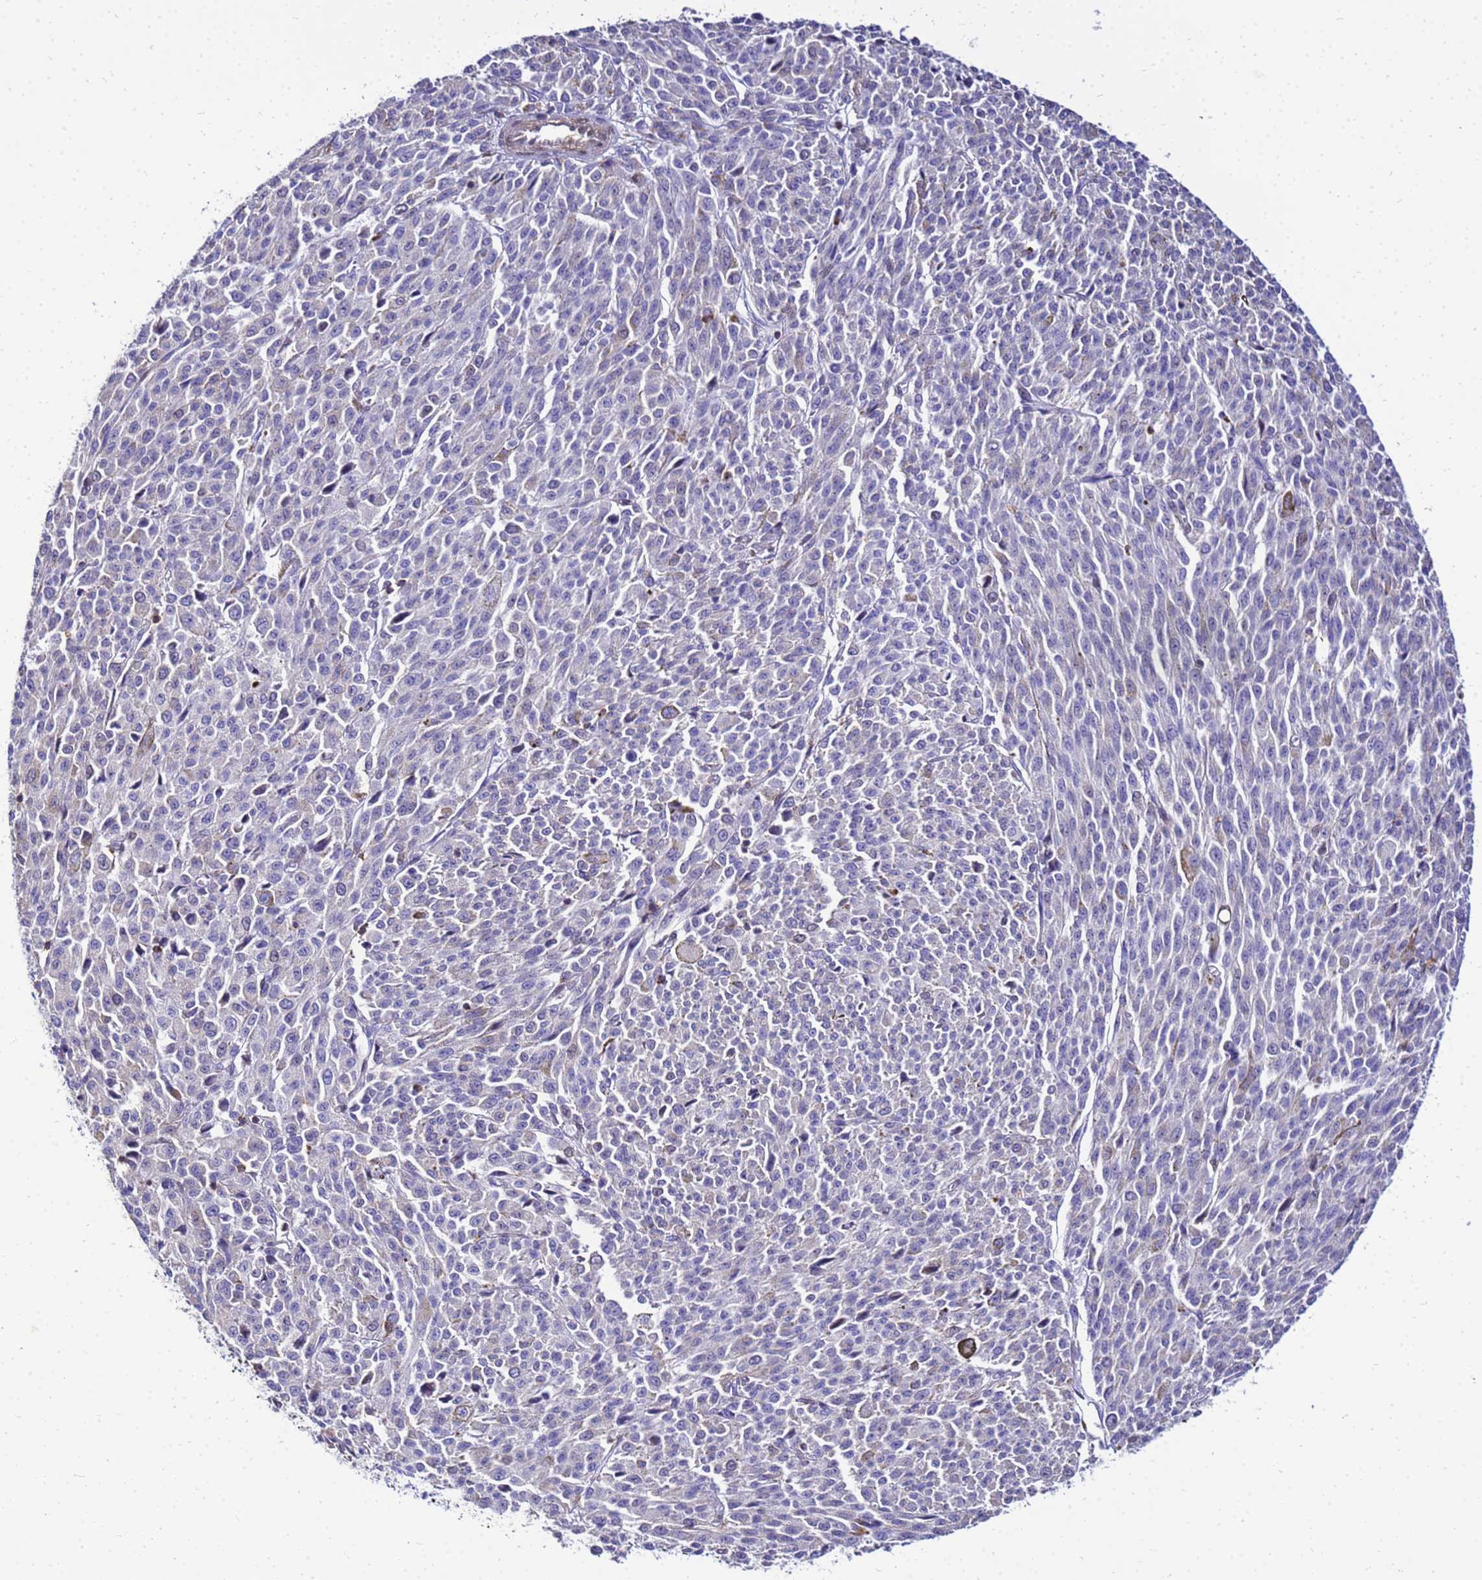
{"staining": {"intensity": "negative", "quantity": "none", "location": "none"}, "tissue": "melanoma", "cell_type": "Tumor cells", "image_type": "cancer", "snomed": [{"axis": "morphology", "description": "Malignant melanoma, NOS"}, {"axis": "topography", "description": "Skin"}], "caption": "Micrograph shows no significant protein positivity in tumor cells of melanoma.", "gene": "DBNDD2", "patient": {"sex": "female", "age": 52}}